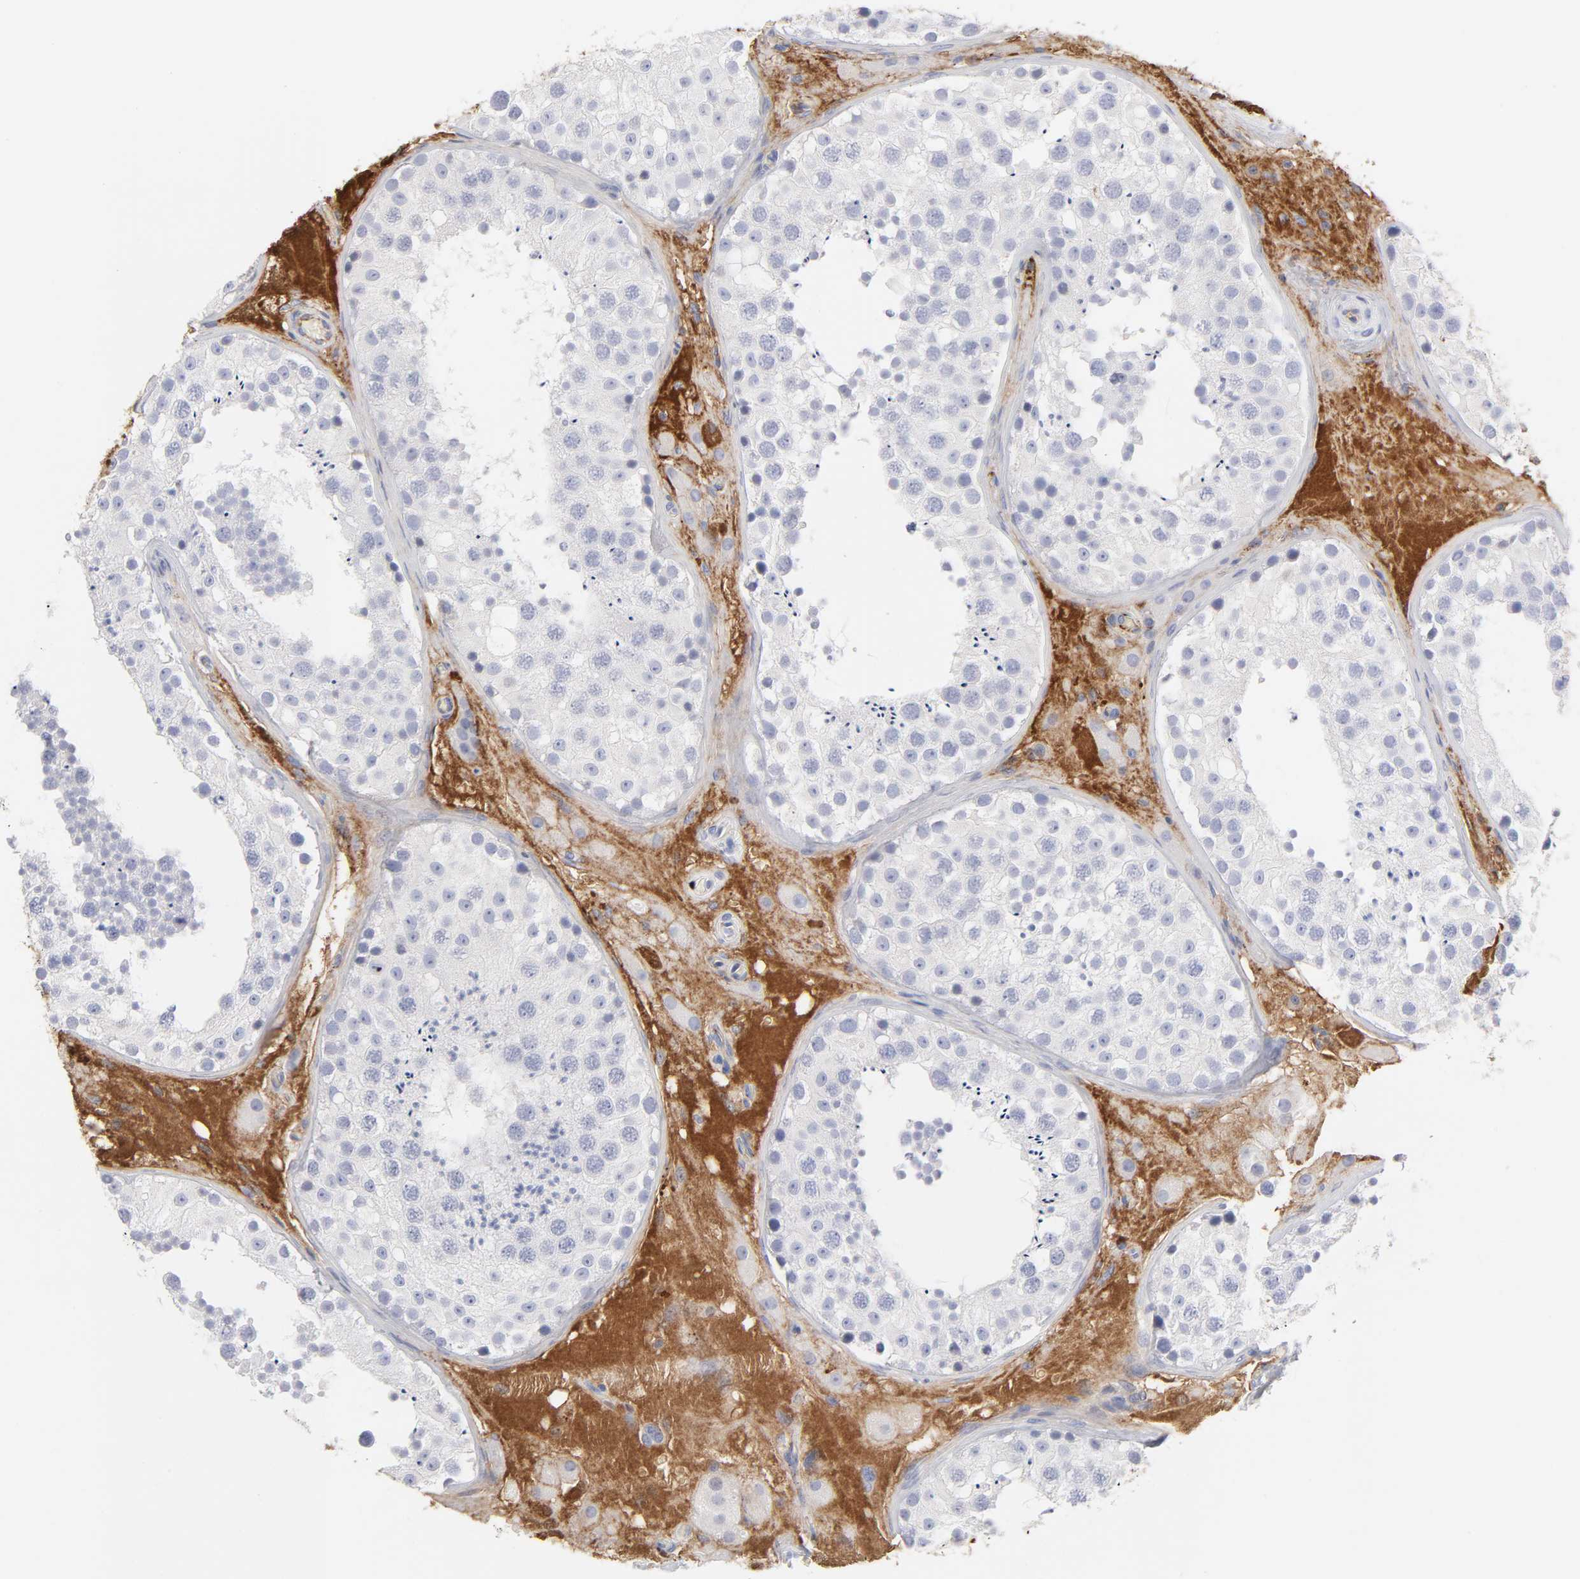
{"staining": {"intensity": "negative", "quantity": "none", "location": "none"}, "tissue": "testis", "cell_type": "Cells in seminiferous ducts", "image_type": "normal", "snomed": [{"axis": "morphology", "description": "Normal tissue, NOS"}, {"axis": "topography", "description": "Testis"}], "caption": "The IHC histopathology image has no significant expression in cells in seminiferous ducts of testis.", "gene": "PLAT", "patient": {"sex": "male", "age": 26}}